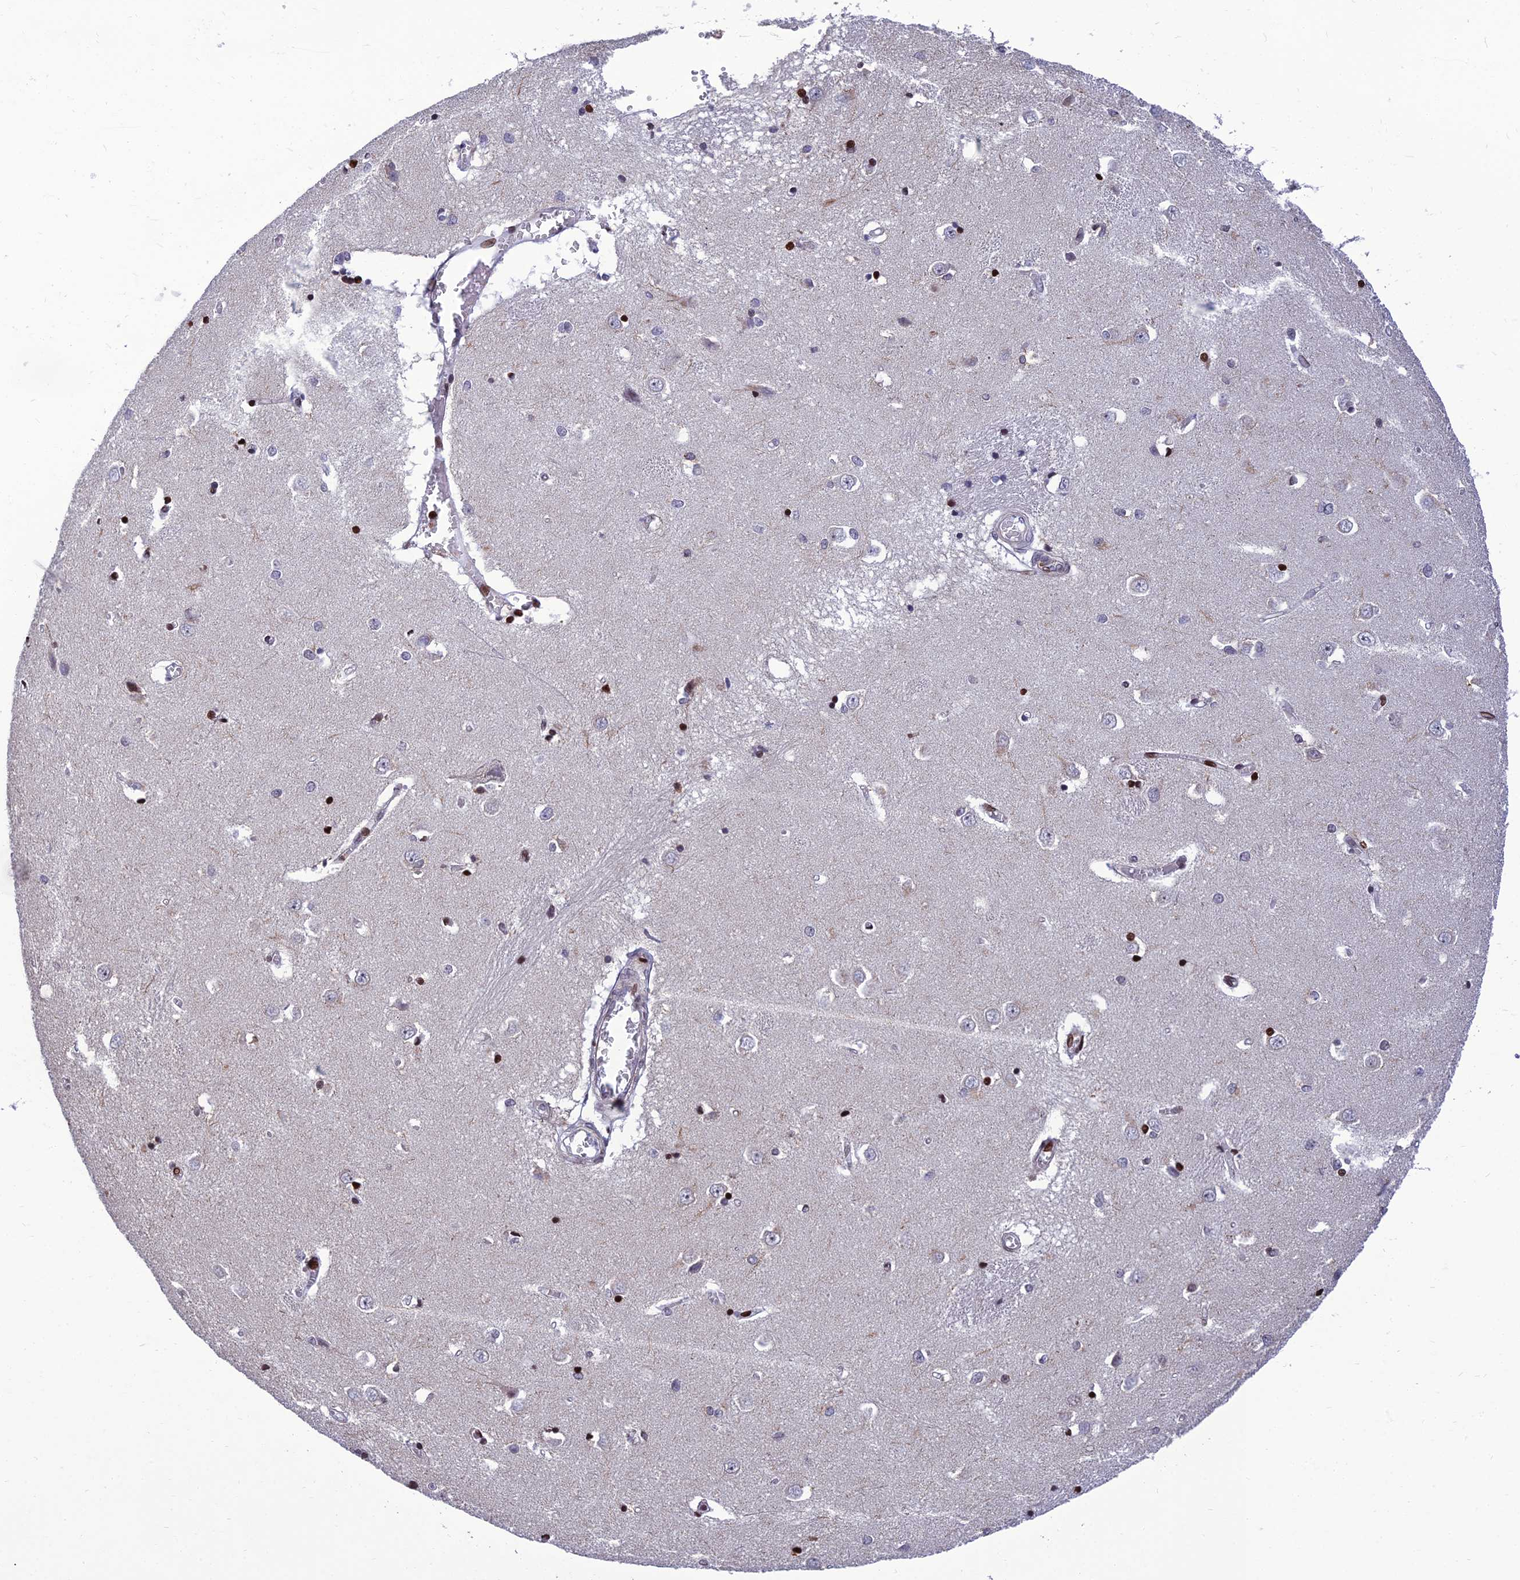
{"staining": {"intensity": "moderate", "quantity": "<25%", "location": "cytoplasmic/membranous,nuclear"}, "tissue": "caudate", "cell_type": "Glial cells", "image_type": "normal", "snomed": [{"axis": "morphology", "description": "Normal tissue, NOS"}, {"axis": "topography", "description": "Lateral ventricle wall"}], "caption": "The micrograph reveals staining of normal caudate, revealing moderate cytoplasmic/membranous,nuclear protein staining (brown color) within glial cells.", "gene": "PPP1R18", "patient": {"sex": "male", "age": 37}}